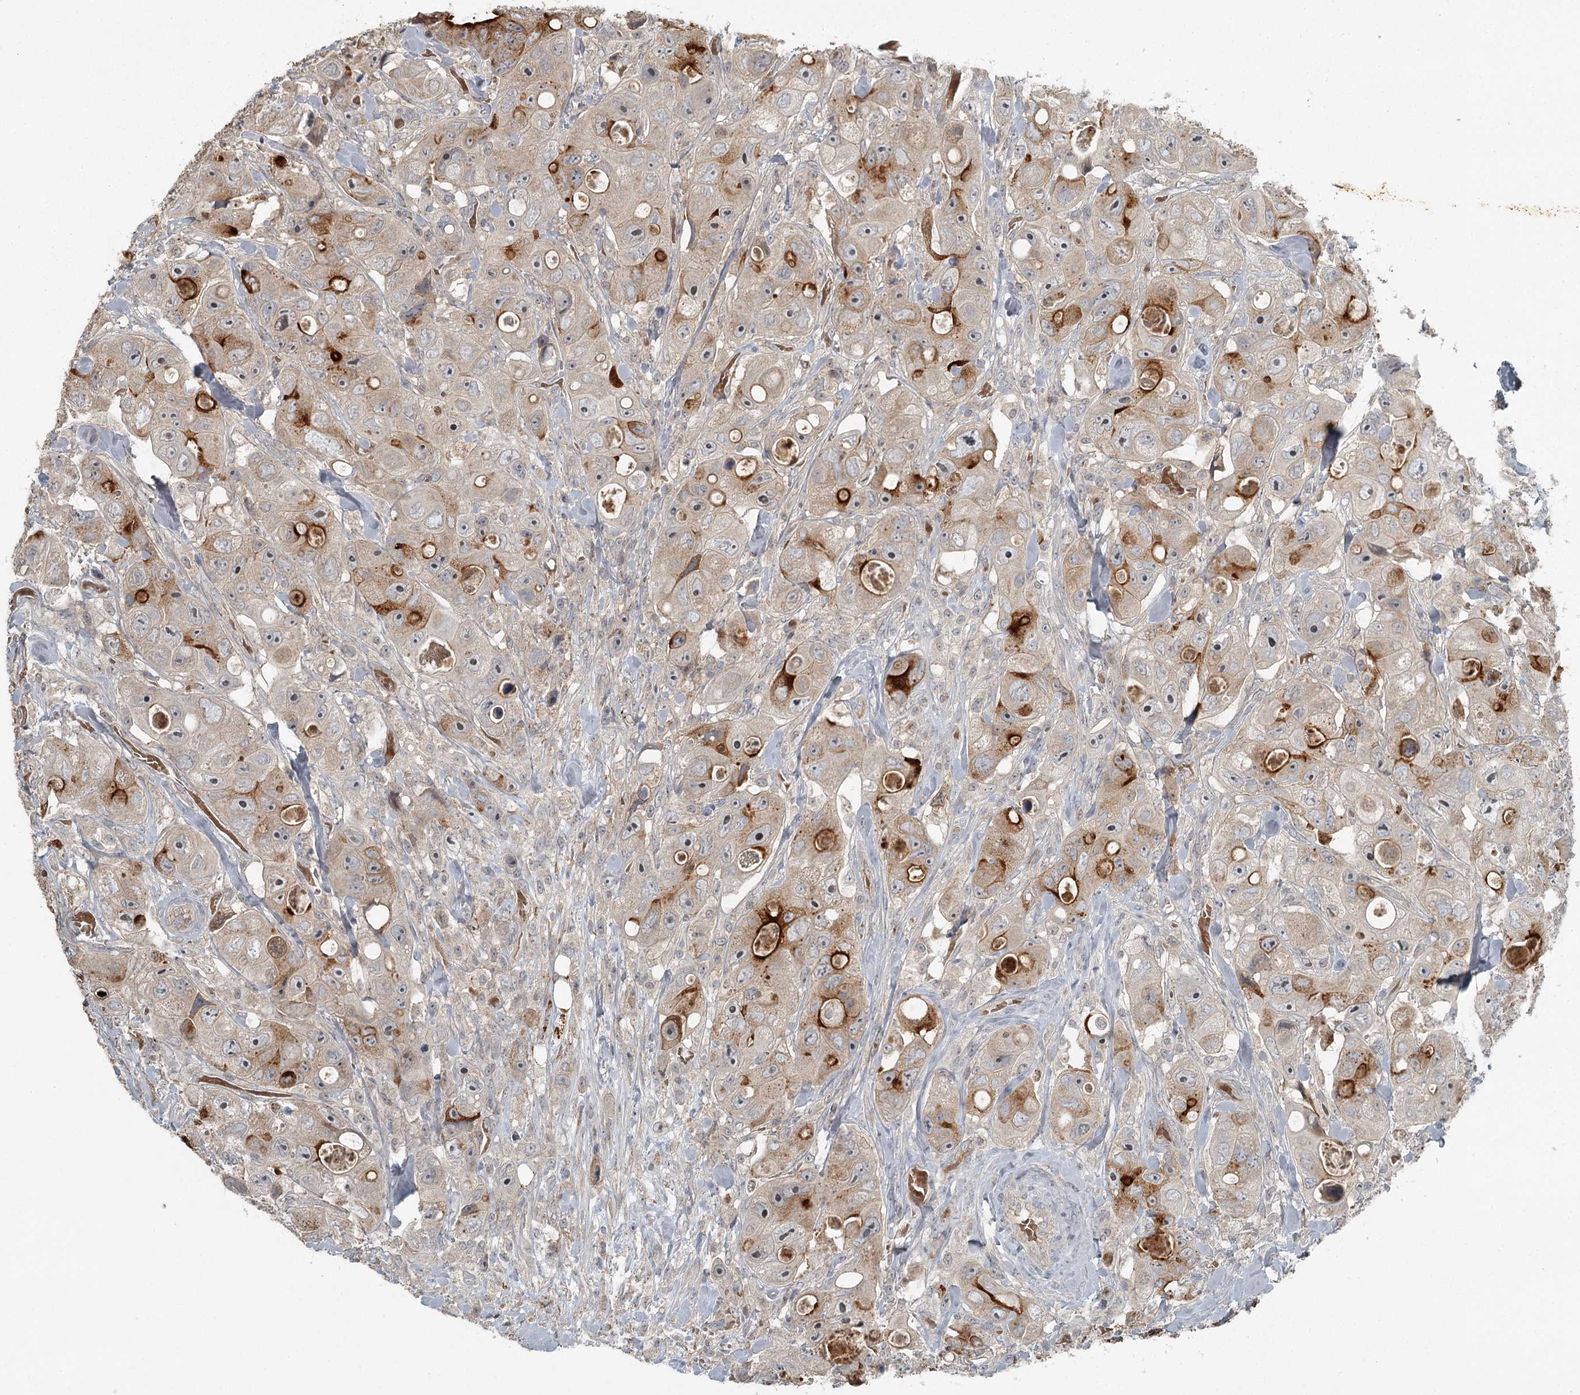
{"staining": {"intensity": "strong", "quantity": "<25%", "location": "cytoplasmic/membranous"}, "tissue": "colorectal cancer", "cell_type": "Tumor cells", "image_type": "cancer", "snomed": [{"axis": "morphology", "description": "Adenocarcinoma, NOS"}, {"axis": "topography", "description": "Colon"}], "caption": "Immunohistochemical staining of colorectal cancer reveals strong cytoplasmic/membranous protein positivity in approximately <25% of tumor cells.", "gene": "SLC39A8", "patient": {"sex": "female", "age": 46}}